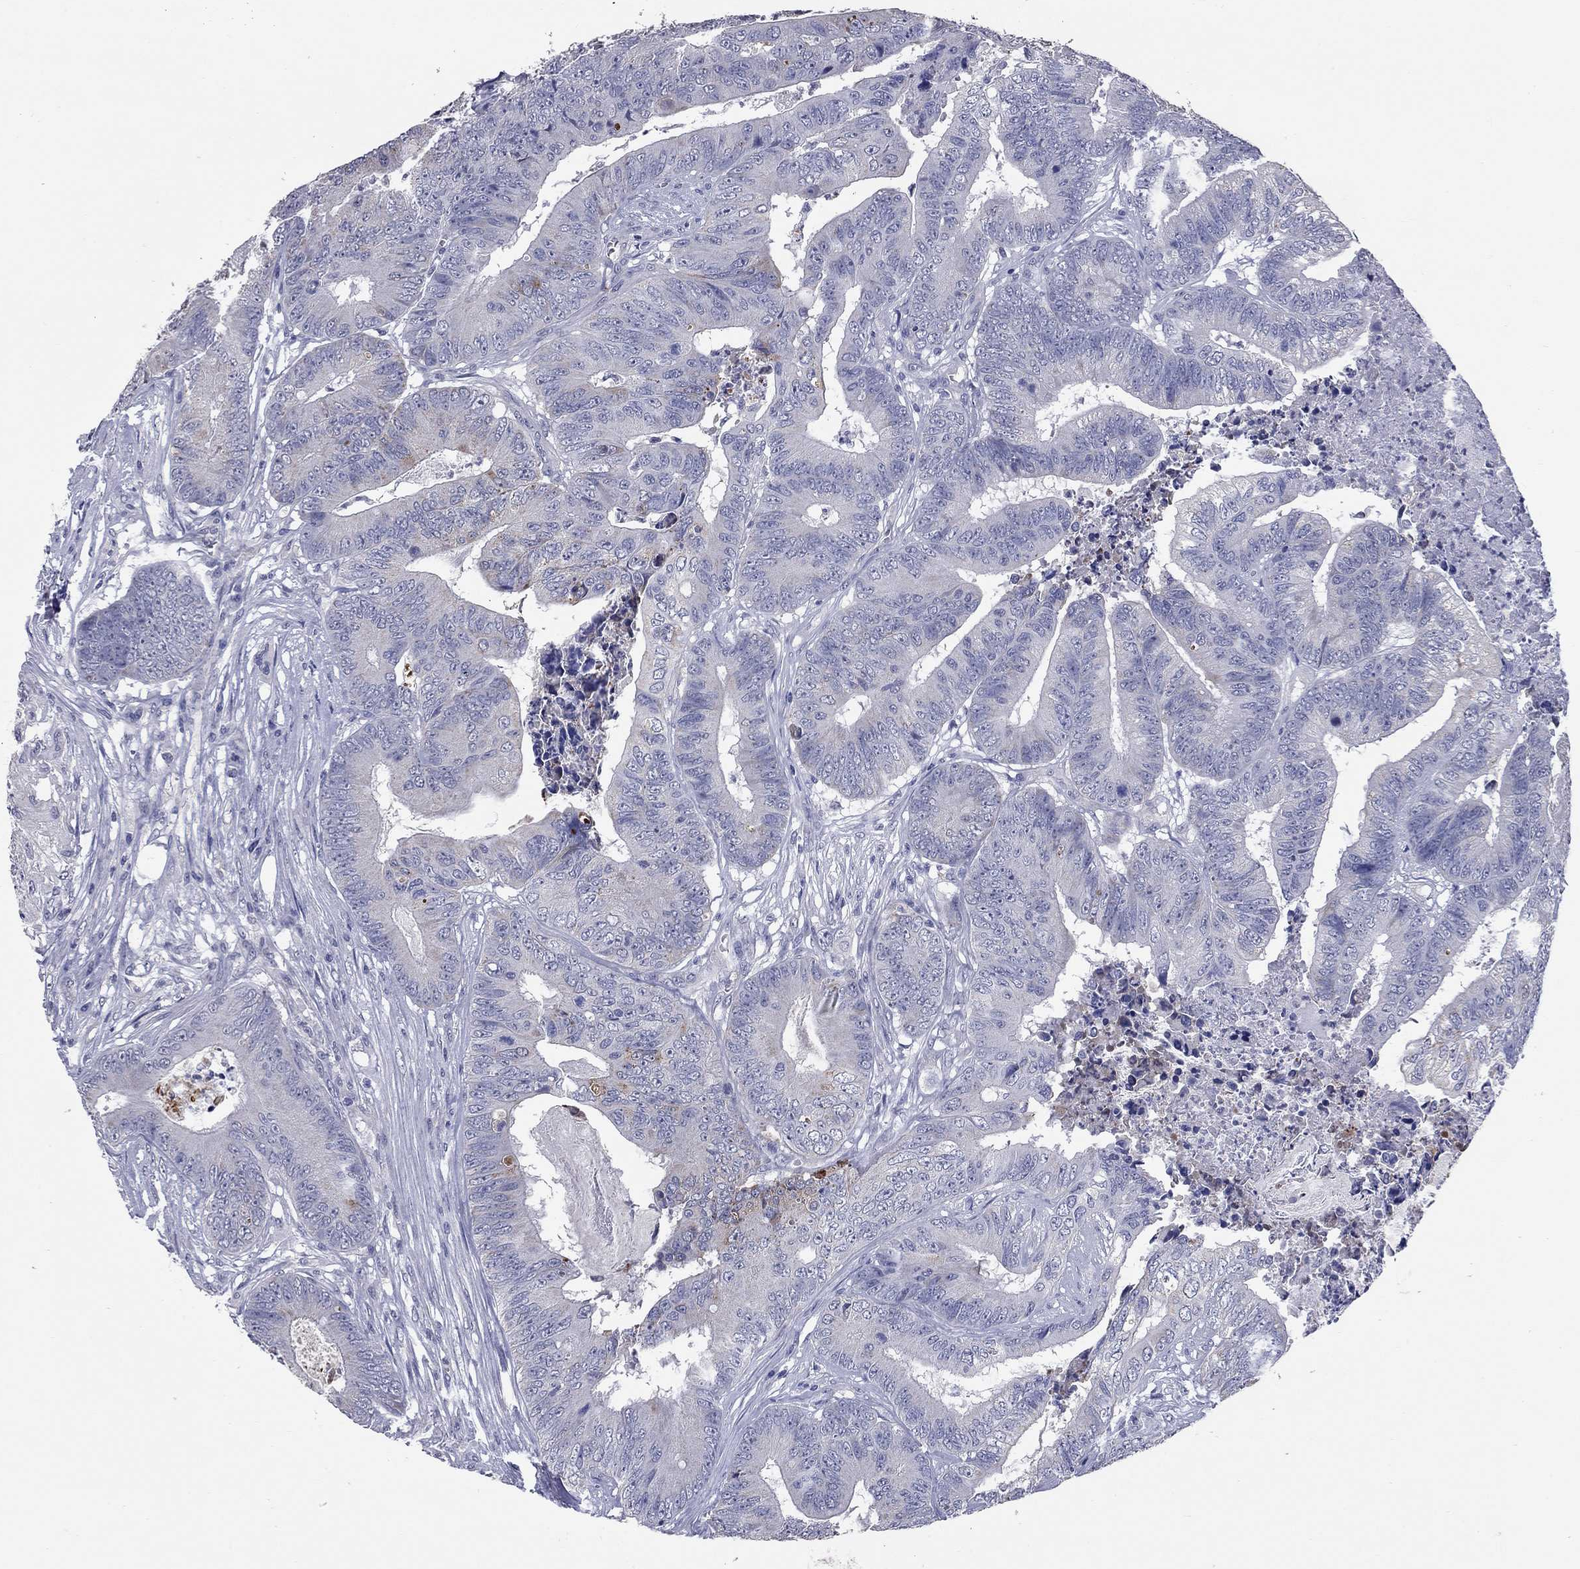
{"staining": {"intensity": "moderate", "quantity": "<25%", "location": "cytoplasmic/membranous"}, "tissue": "colorectal cancer", "cell_type": "Tumor cells", "image_type": "cancer", "snomed": [{"axis": "morphology", "description": "Adenocarcinoma, NOS"}, {"axis": "topography", "description": "Colon"}], "caption": "Colorectal adenocarcinoma stained with a protein marker reveals moderate staining in tumor cells.", "gene": "SHOC2", "patient": {"sex": "male", "age": 84}}